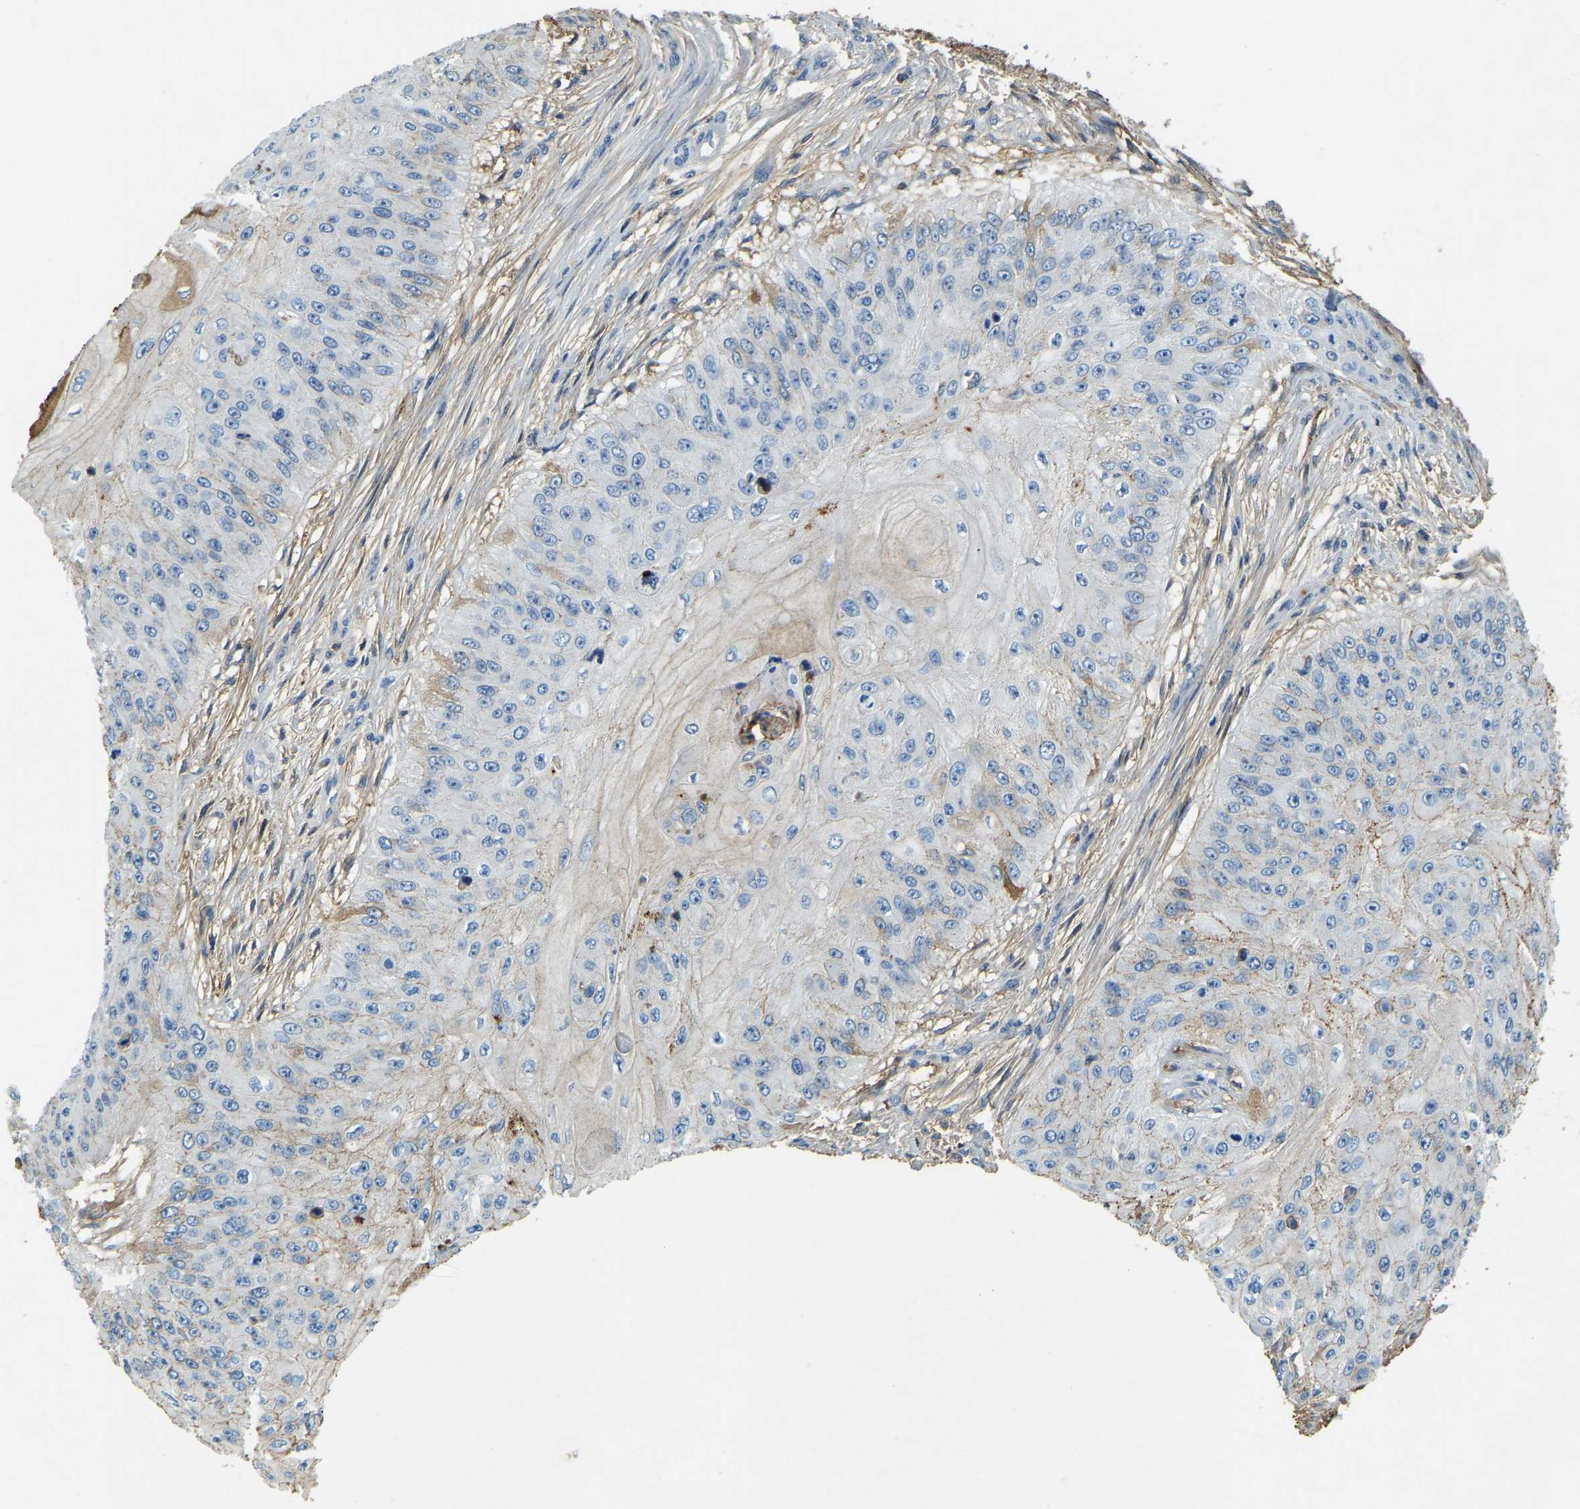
{"staining": {"intensity": "negative", "quantity": "none", "location": "none"}, "tissue": "skin cancer", "cell_type": "Tumor cells", "image_type": "cancer", "snomed": [{"axis": "morphology", "description": "Squamous cell carcinoma, NOS"}, {"axis": "topography", "description": "Skin"}], "caption": "Immunohistochemistry image of neoplastic tissue: human skin cancer (squamous cell carcinoma) stained with DAB displays no significant protein staining in tumor cells. Brightfield microscopy of immunohistochemistry stained with DAB (3,3'-diaminobenzidine) (brown) and hematoxylin (blue), captured at high magnification.", "gene": "THBS4", "patient": {"sex": "female", "age": 80}}